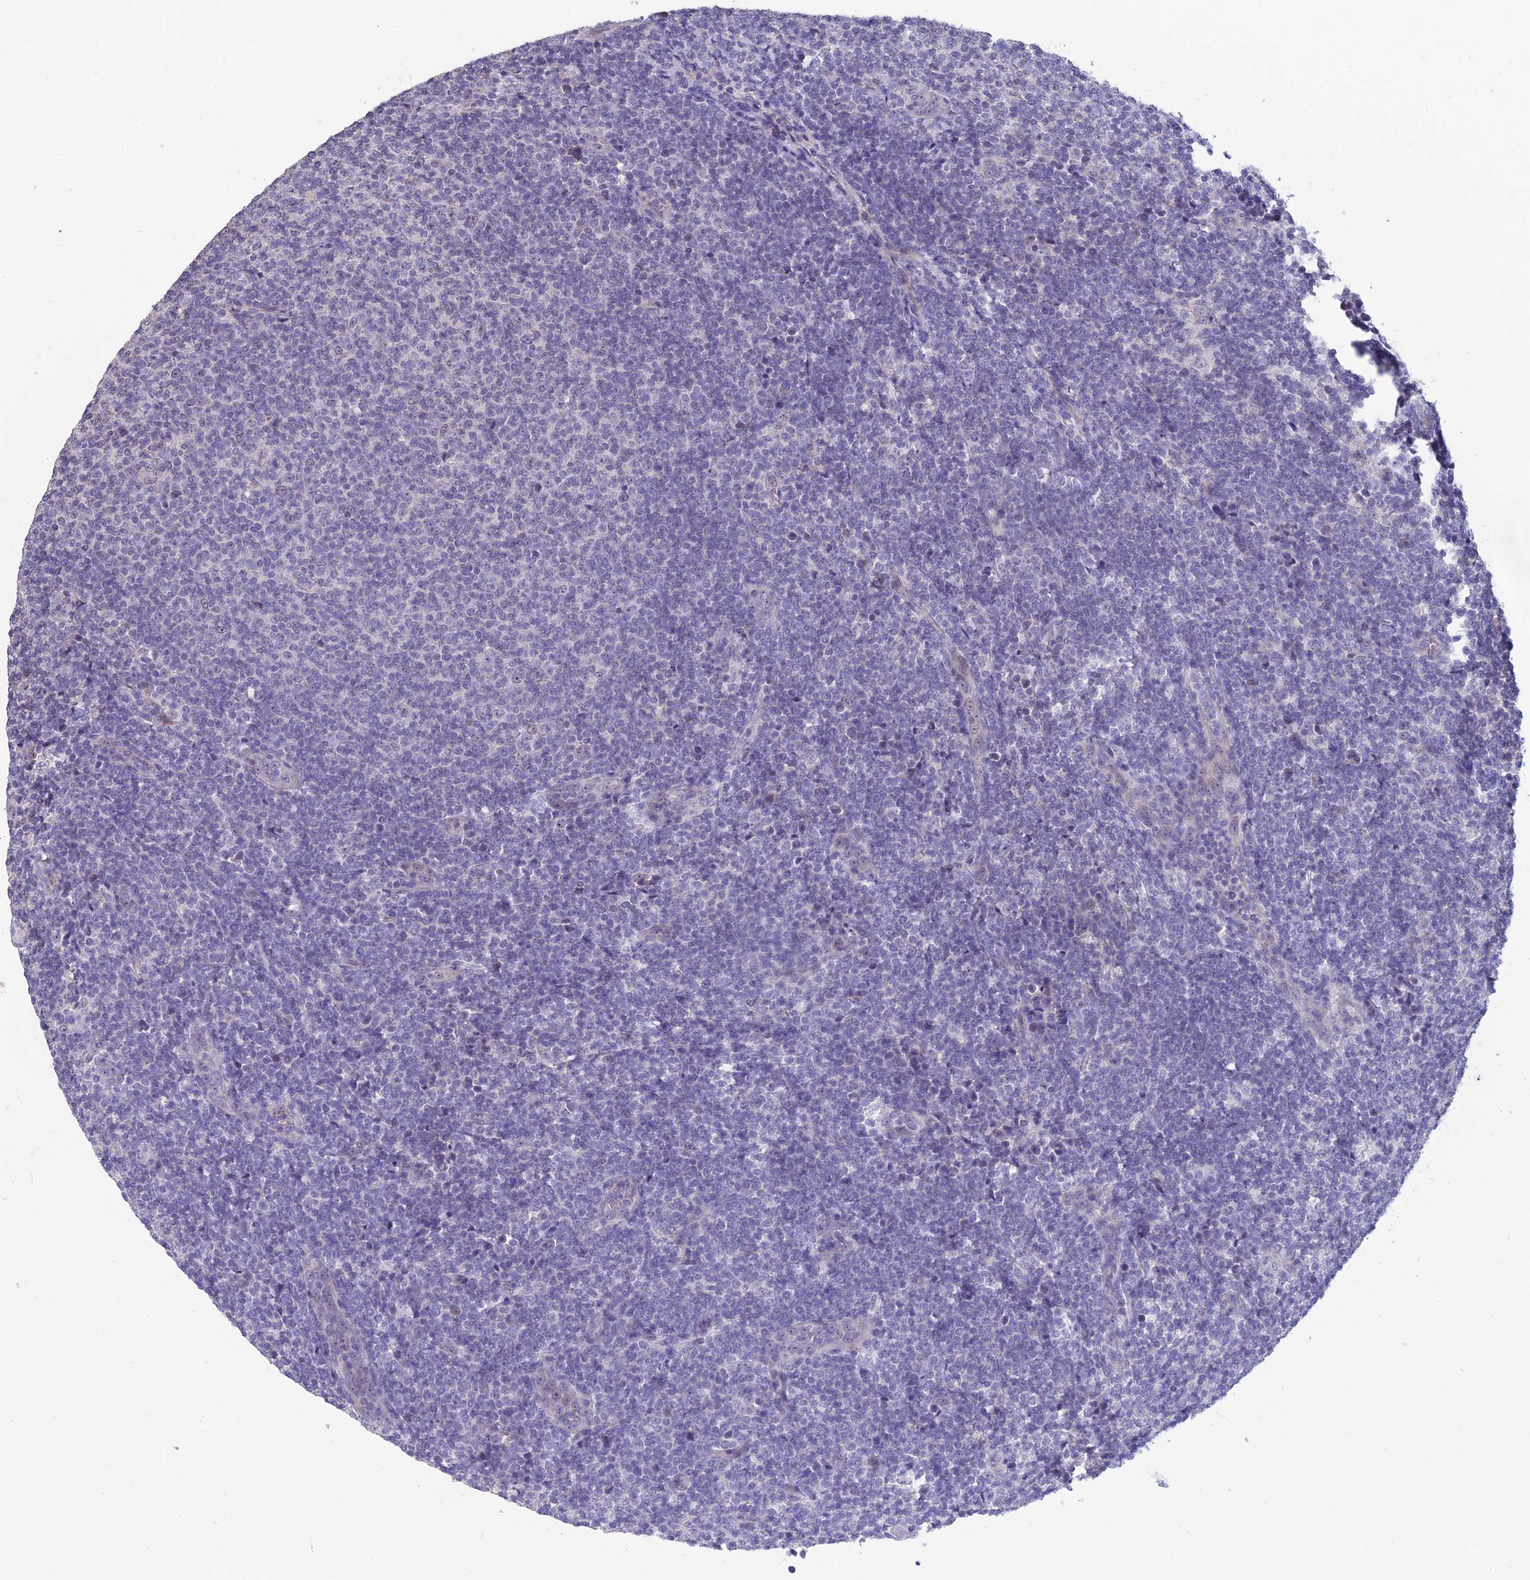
{"staining": {"intensity": "negative", "quantity": "none", "location": "none"}, "tissue": "lymphoma", "cell_type": "Tumor cells", "image_type": "cancer", "snomed": [{"axis": "morphology", "description": "Malignant lymphoma, non-Hodgkin's type, Low grade"}, {"axis": "topography", "description": "Lymph node"}], "caption": "Immunohistochemical staining of low-grade malignant lymphoma, non-Hodgkin's type shows no significant expression in tumor cells.", "gene": "KNOP1", "patient": {"sex": "male", "age": 66}}